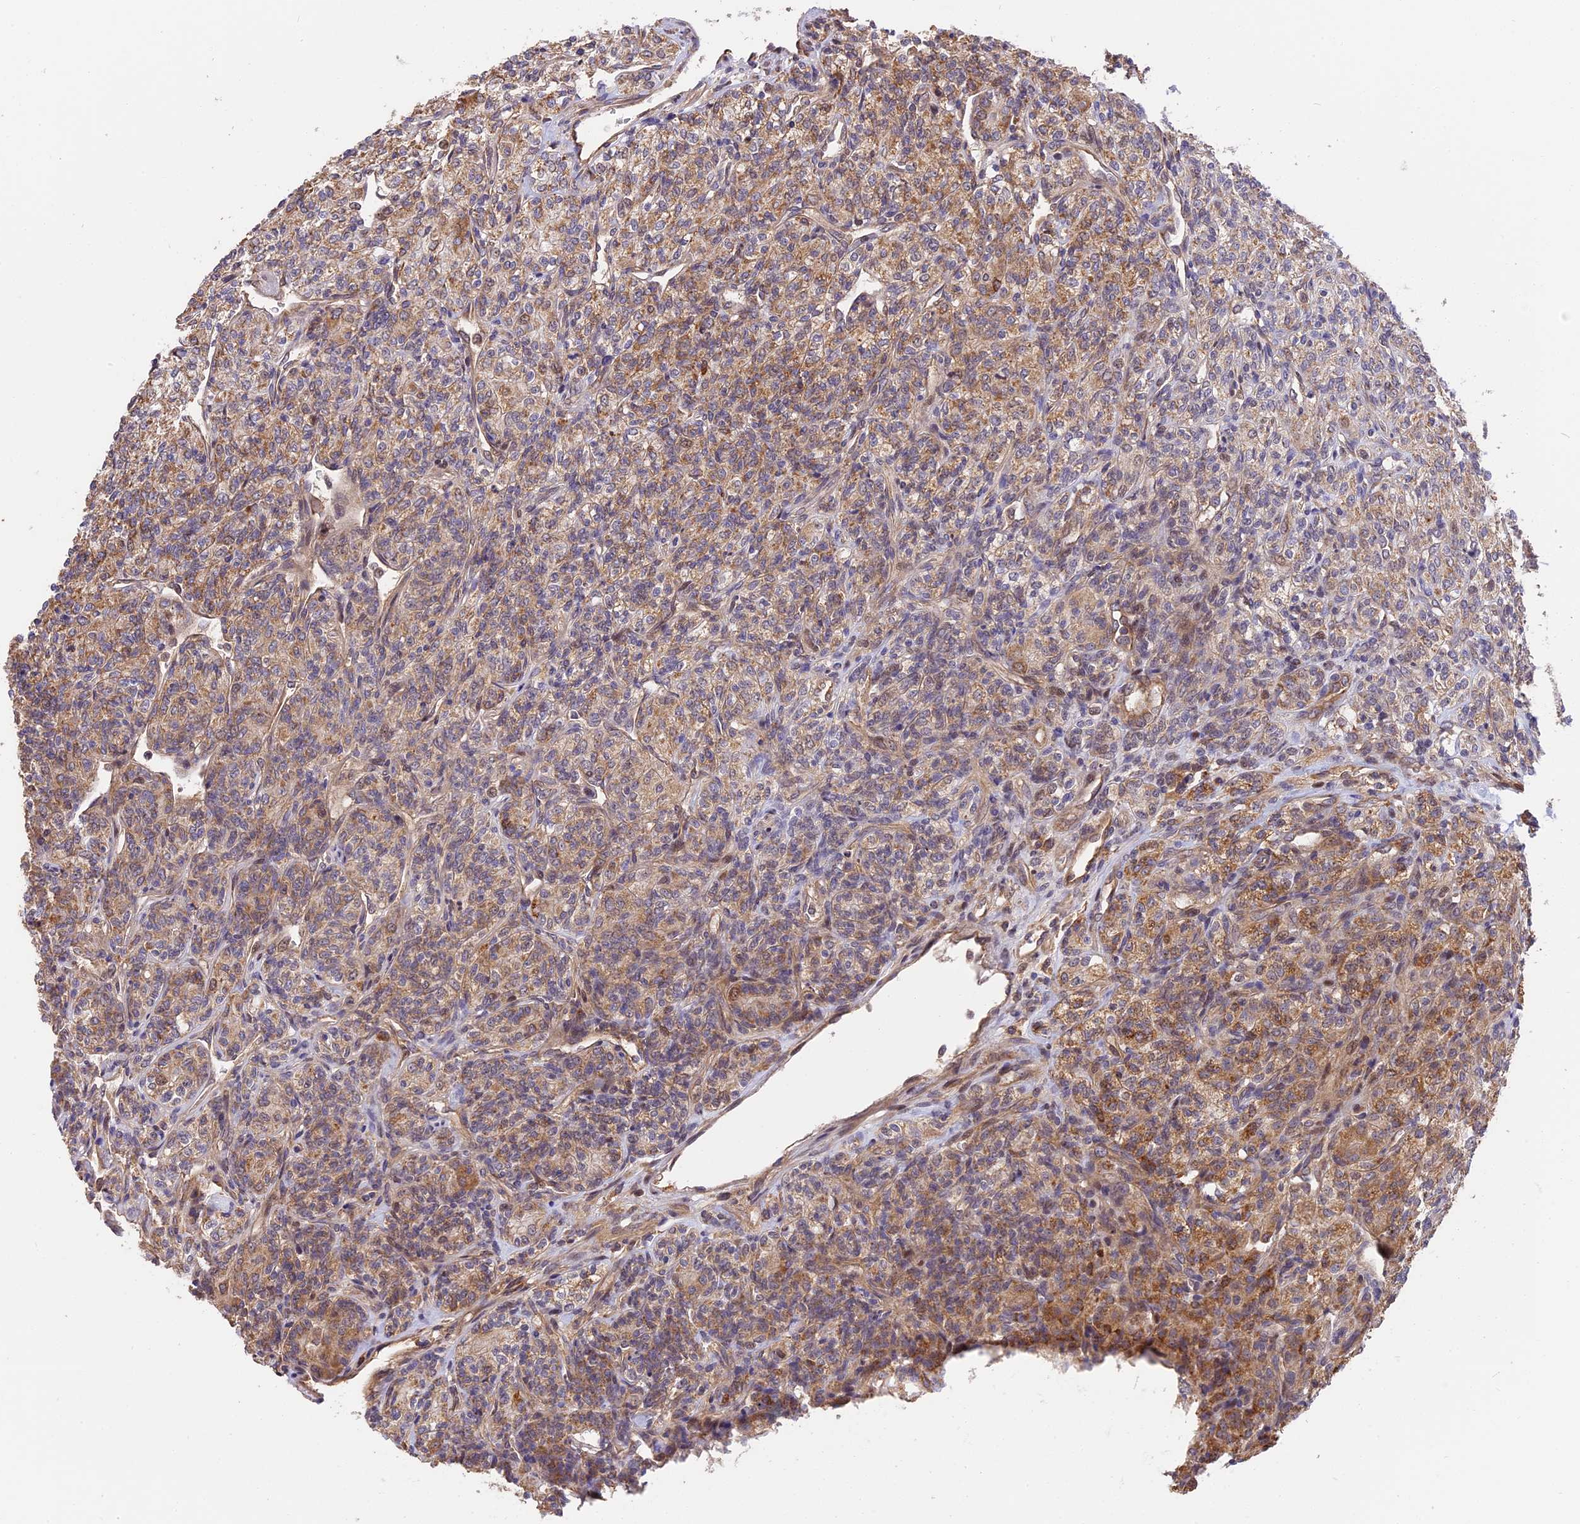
{"staining": {"intensity": "moderate", "quantity": ">75%", "location": "cytoplasmic/membranous"}, "tissue": "renal cancer", "cell_type": "Tumor cells", "image_type": "cancer", "snomed": [{"axis": "morphology", "description": "Adenocarcinoma, NOS"}, {"axis": "topography", "description": "Kidney"}], "caption": "Protein analysis of adenocarcinoma (renal) tissue shows moderate cytoplasmic/membranous staining in about >75% of tumor cells.", "gene": "RERGL", "patient": {"sex": "male", "age": 77}}